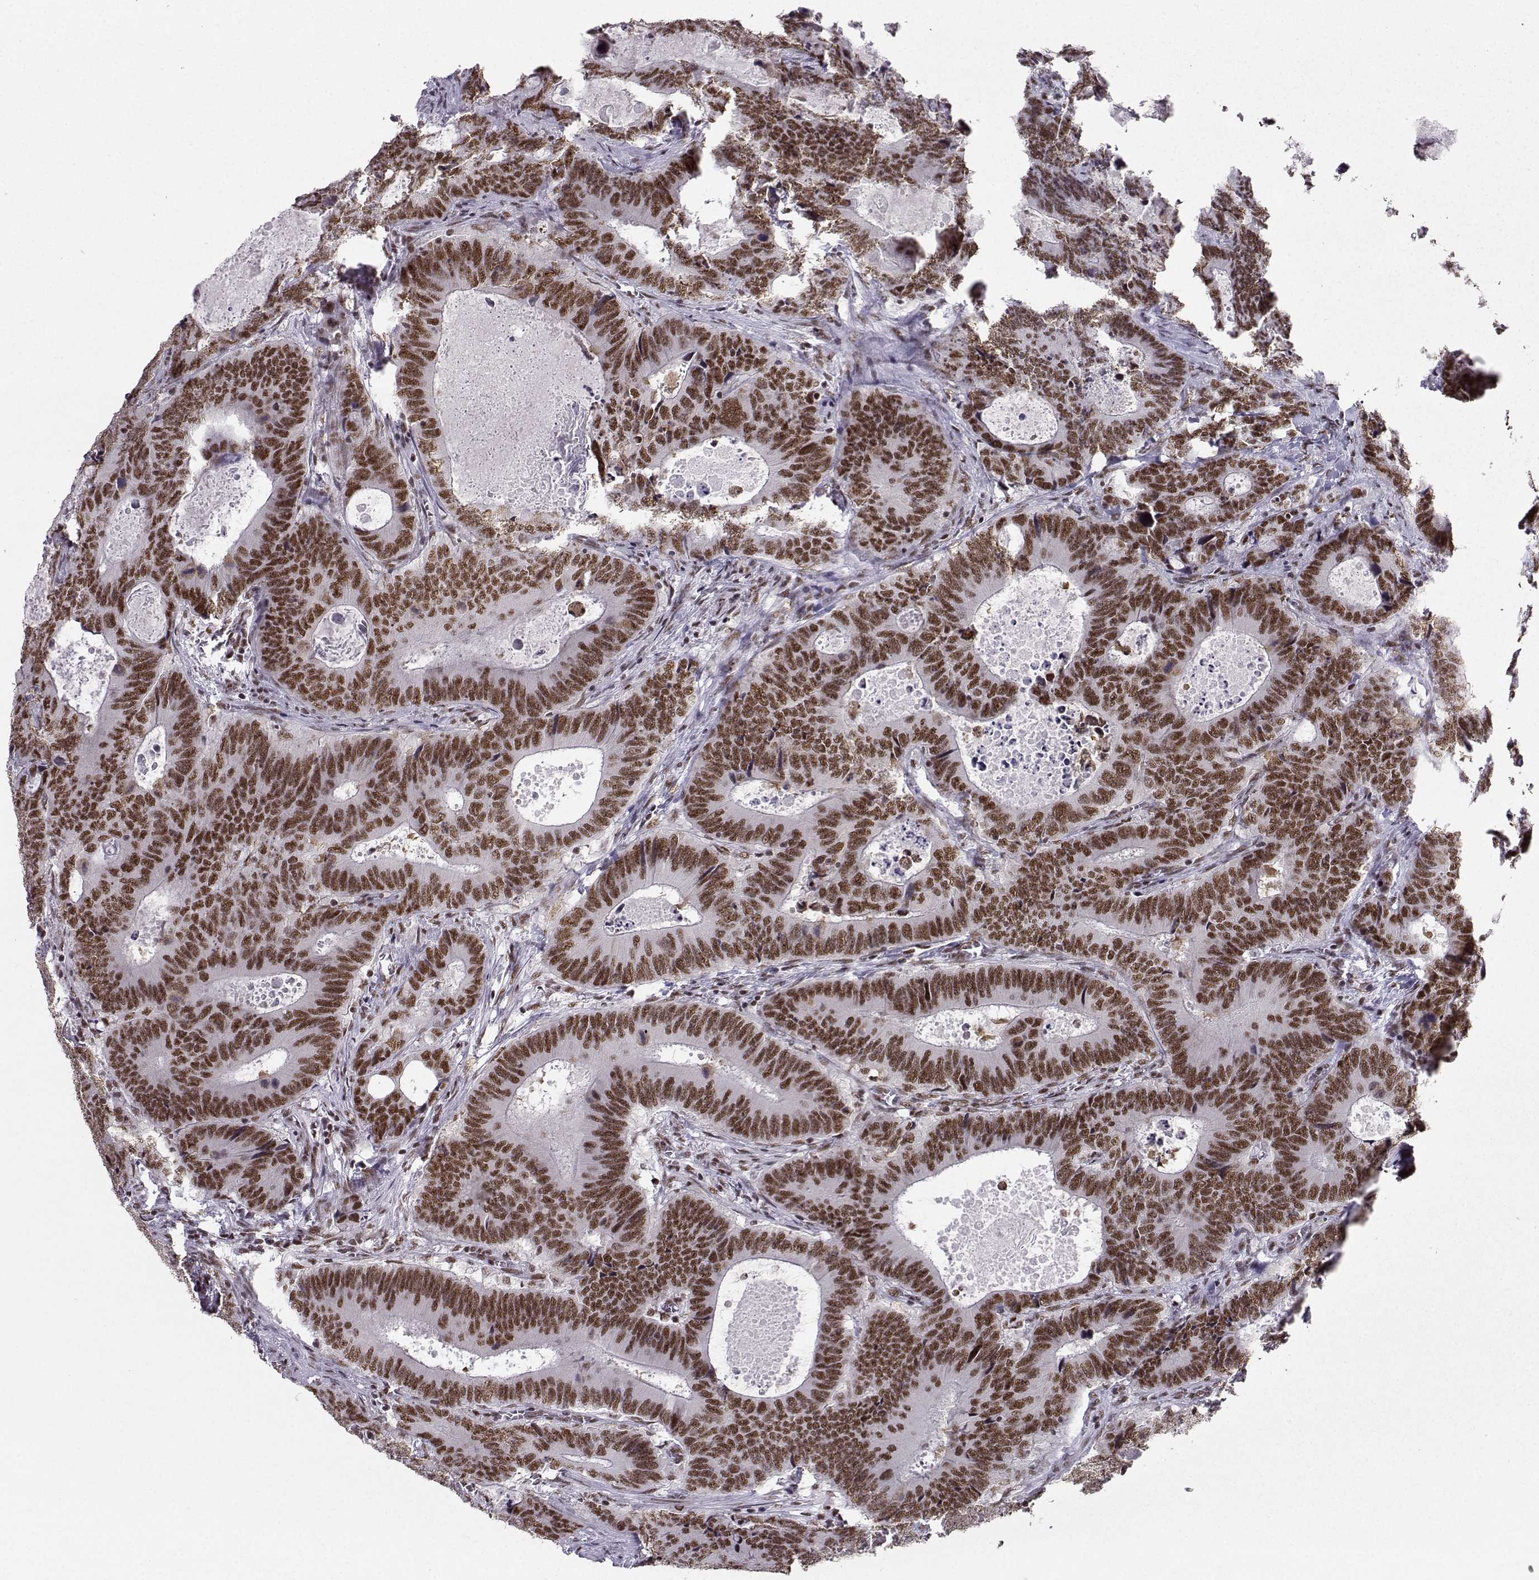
{"staining": {"intensity": "strong", "quantity": "25%-75%", "location": "nuclear"}, "tissue": "colorectal cancer", "cell_type": "Tumor cells", "image_type": "cancer", "snomed": [{"axis": "morphology", "description": "Adenocarcinoma, NOS"}, {"axis": "topography", "description": "Colon"}], "caption": "Tumor cells exhibit high levels of strong nuclear staining in about 25%-75% of cells in colorectal adenocarcinoma. The protein is shown in brown color, while the nuclei are stained blue.", "gene": "SNRPB2", "patient": {"sex": "female", "age": 82}}